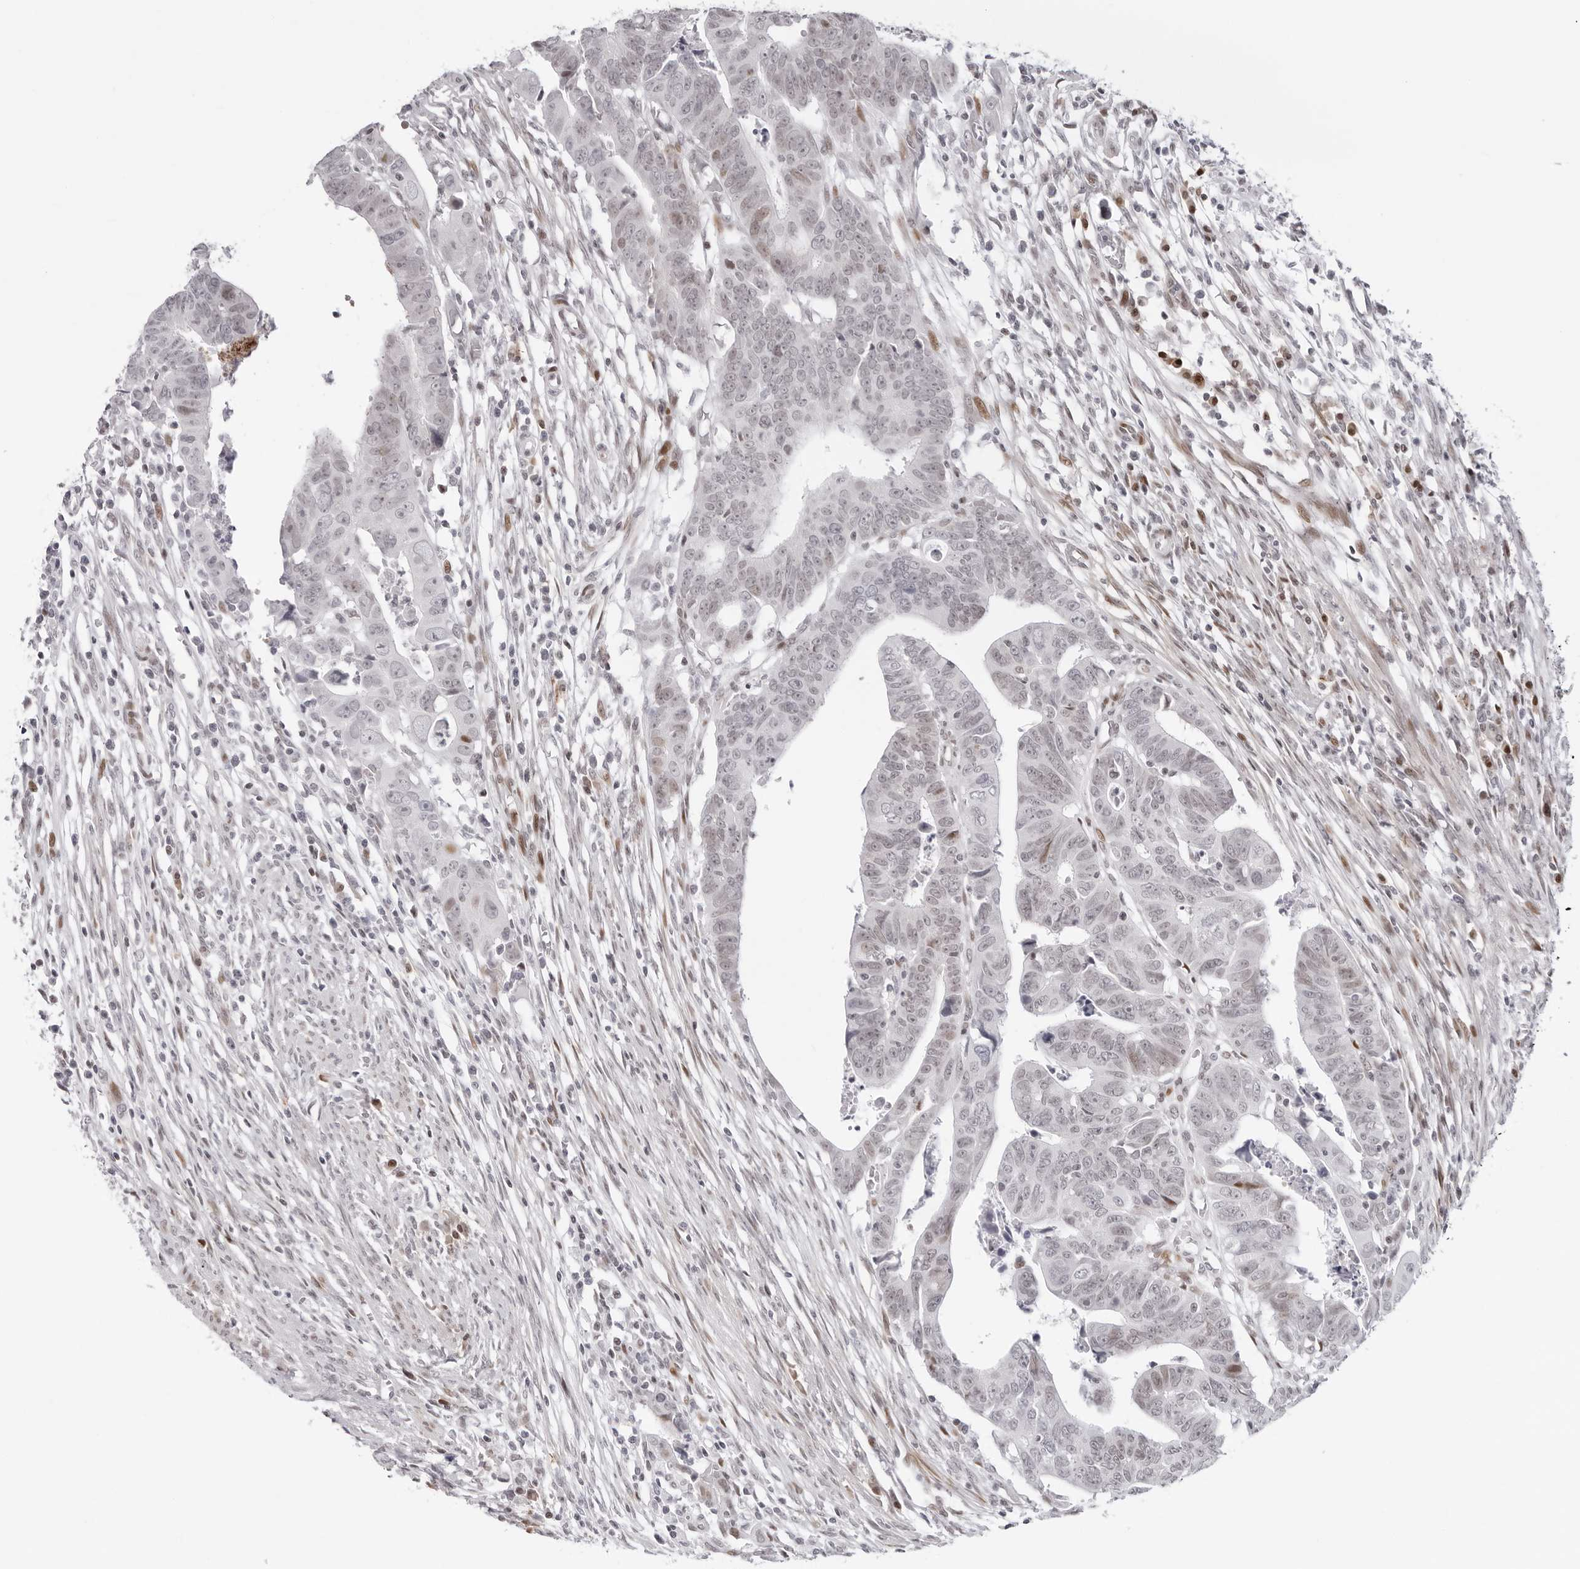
{"staining": {"intensity": "weak", "quantity": "<25%", "location": "nuclear"}, "tissue": "colorectal cancer", "cell_type": "Tumor cells", "image_type": "cancer", "snomed": [{"axis": "morphology", "description": "Adenocarcinoma, NOS"}, {"axis": "topography", "description": "Rectum"}], "caption": "The photomicrograph exhibits no significant staining in tumor cells of colorectal cancer (adenocarcinoma).", "gene": "NTPCR", "patient": {"sex": "female", "age": 65}}